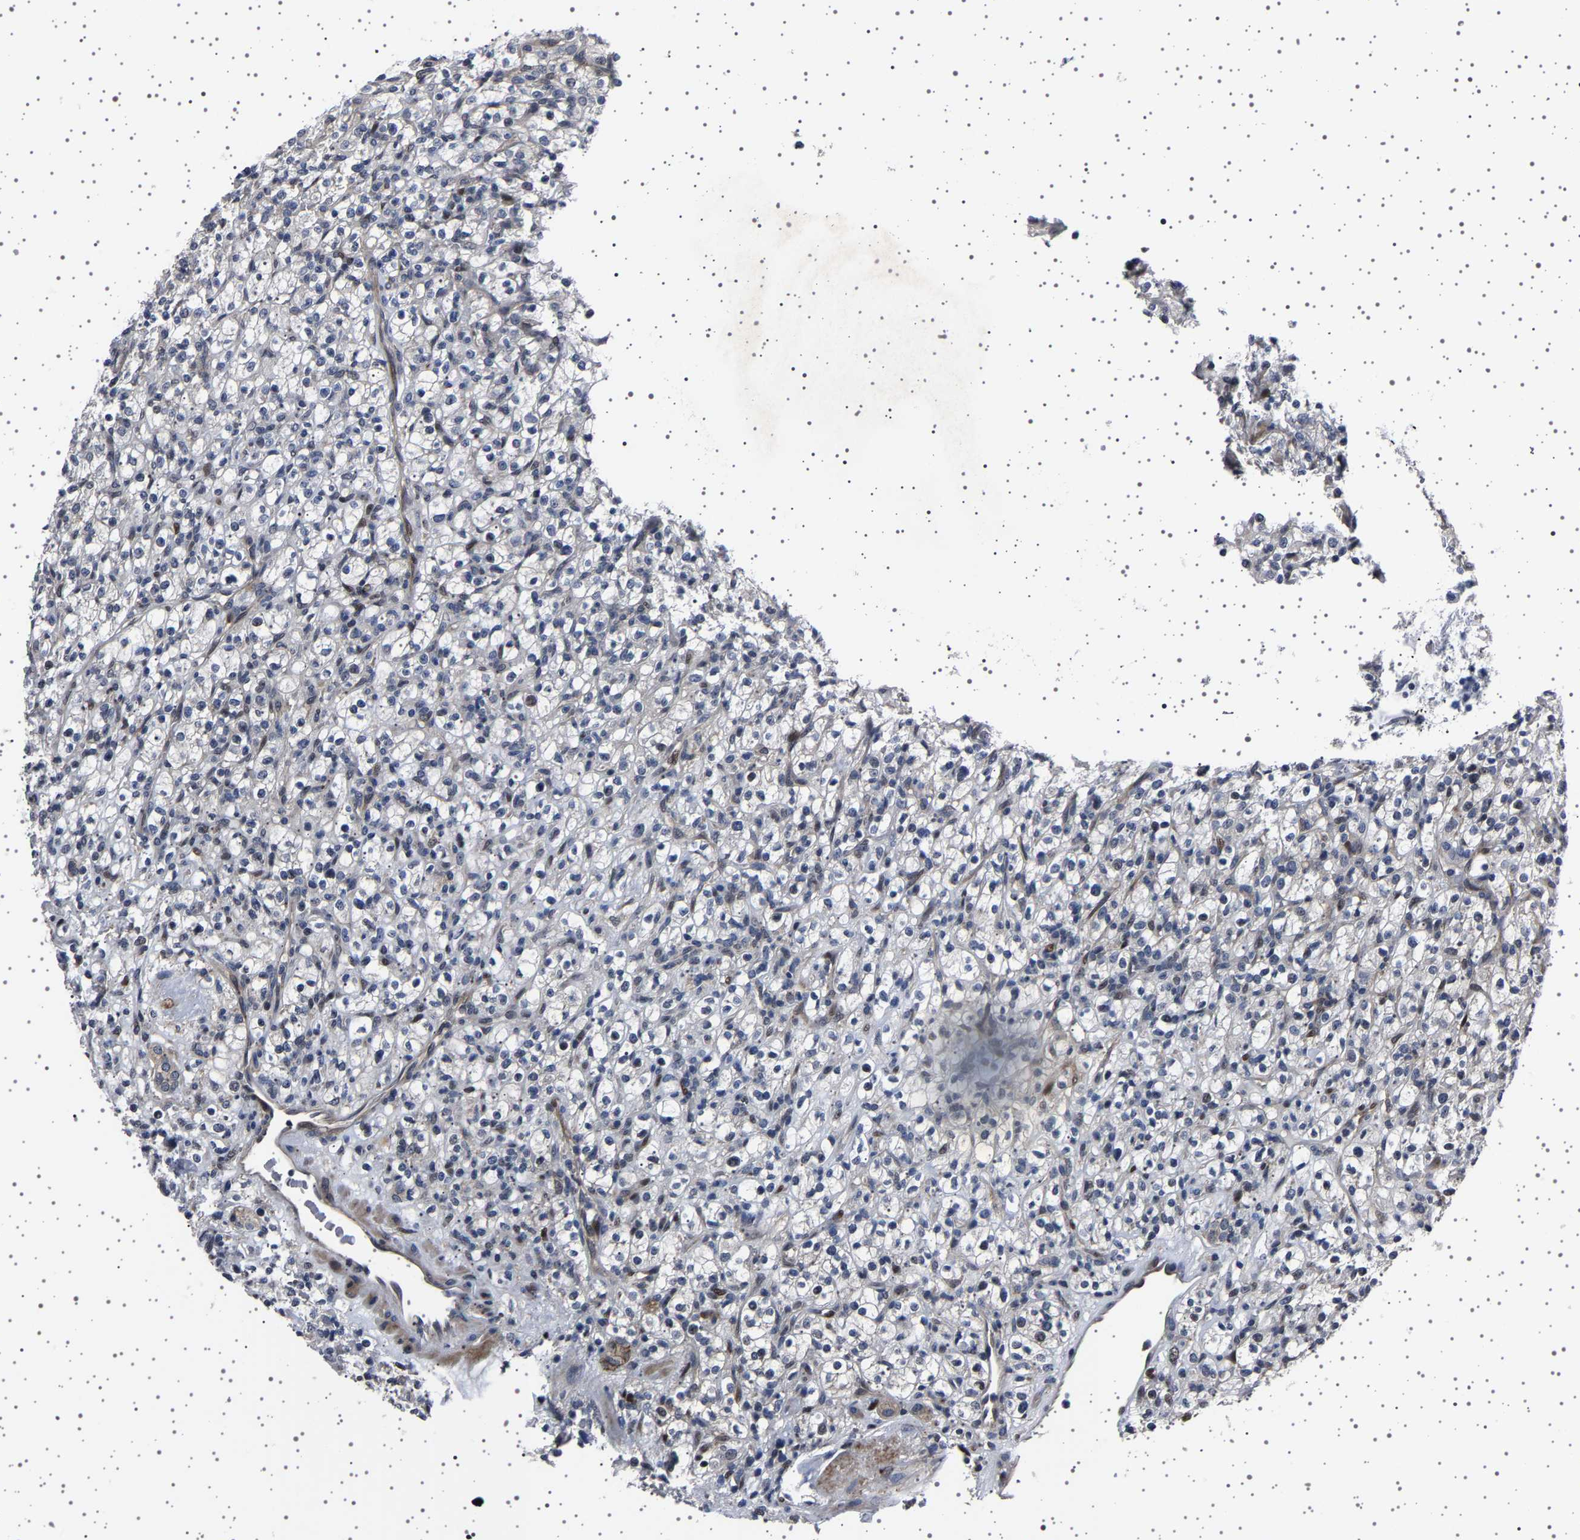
{"staining": {"intensity": "negative", "quantity": "none", "location": "none"}, "tissue": "renal cancer", "cell_type": "Tumor cells", "image_type": "cancer", "snomed": [{"axis": "morphology", "description": "Normal tissue, NOS"}, {"axis": "morphology", "description": "Adenocarcinoma, NOS"}, {"axis": "topography", "description": "Kidney"}], "caption": "A micrograph of human renal cancer is negative for staining in tumor cells.", "gene": "PAK5", "patient": {"sex": "female", "age": 72}}